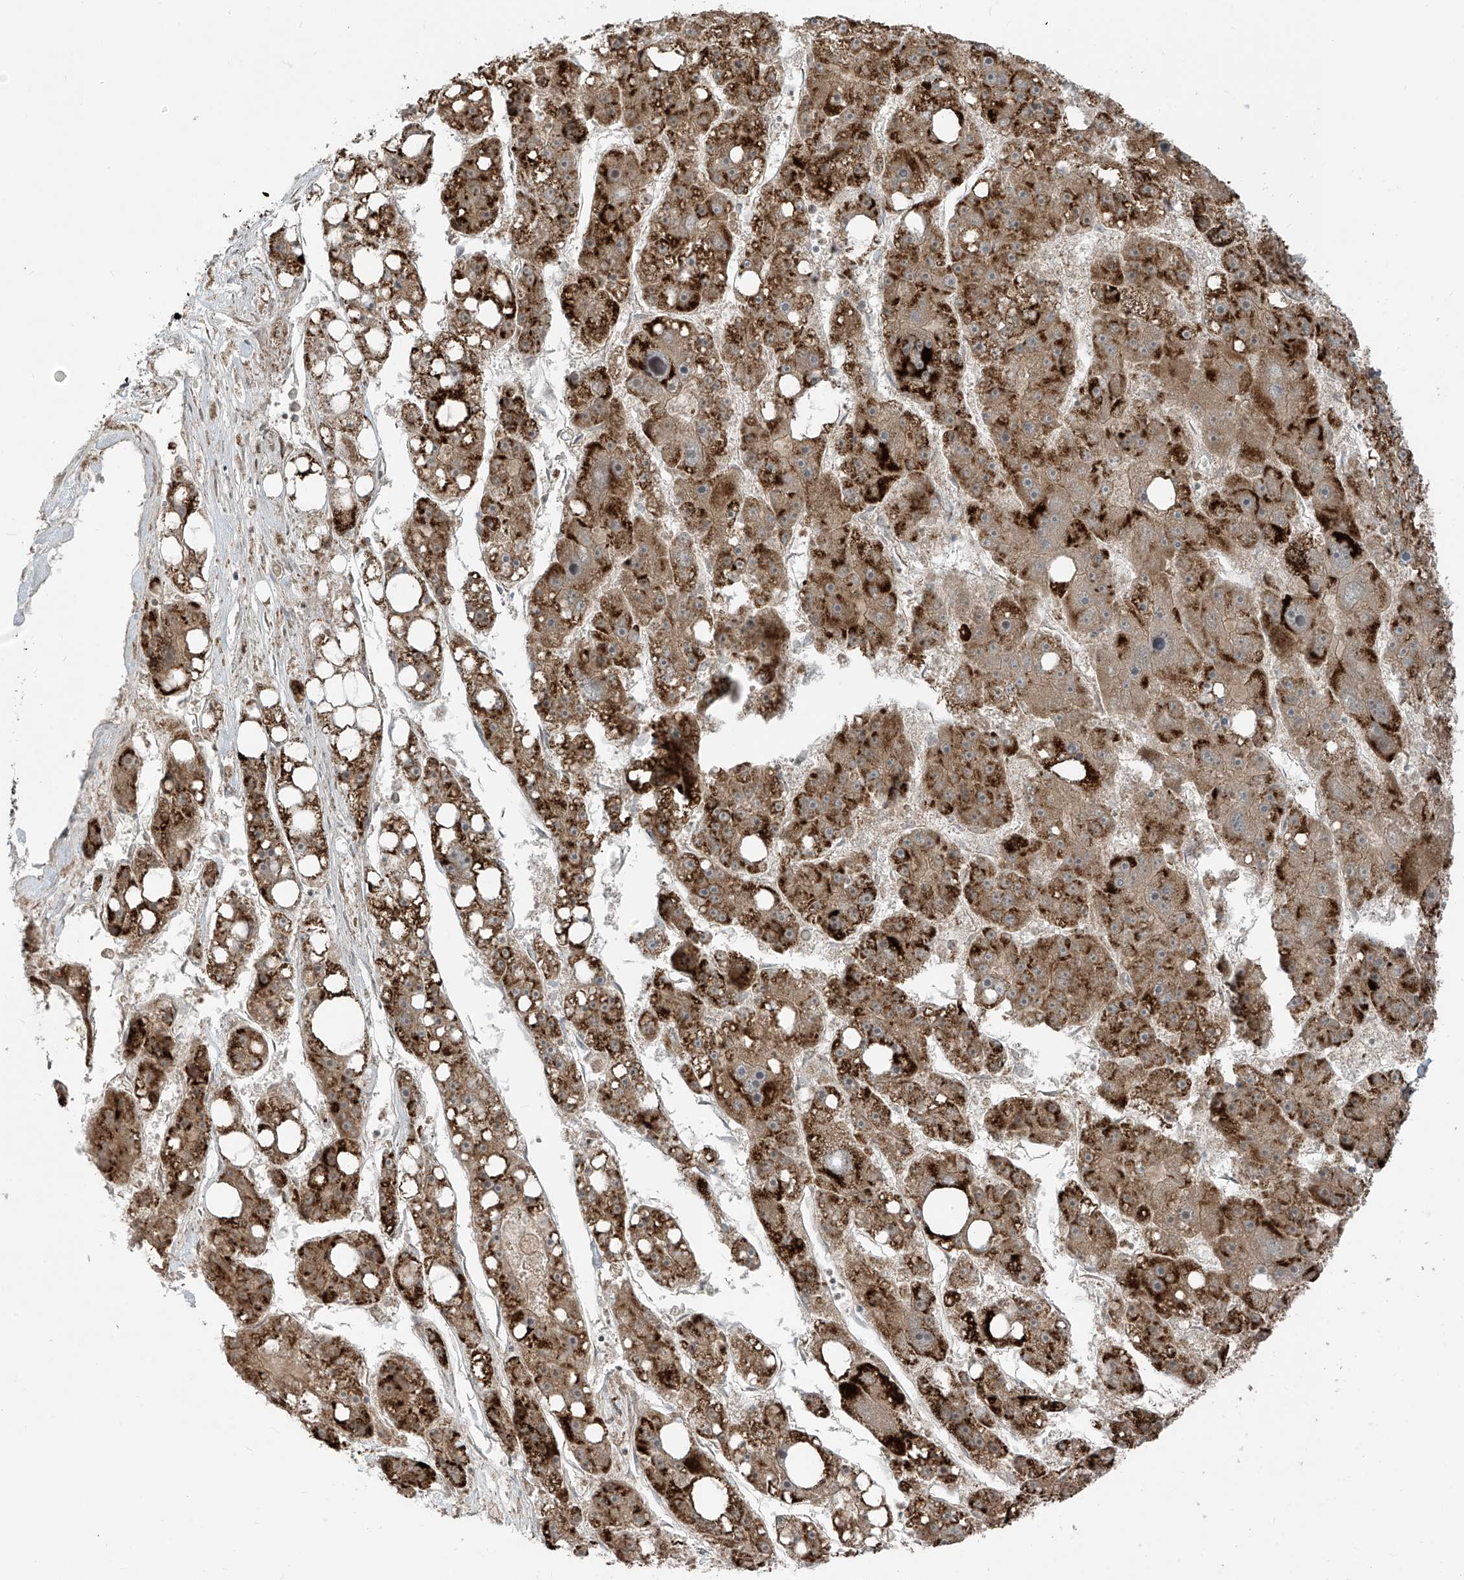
{"staining": {"intensity": "strong", "quantity": ">75%", "location": "cytoplasmic/membranous"}, "tissue": "liver cancer", "cell_type": "Tumor cells", "image_type": "cancer", "snomed": [{"axis": "morphology", "description": "Carcinoma, Hepatocellular, NOS"}, {"axis": "topography", "description": "Liver"}], "caption": "Hepatocellular carcinoma (liver) stained with a brown dye shows strong cytoplasmic/membranous positive expression in approximately >75% of tumor cells.", "gene": "PDE11A", "patient": {"sex": "female", "age": 61}}